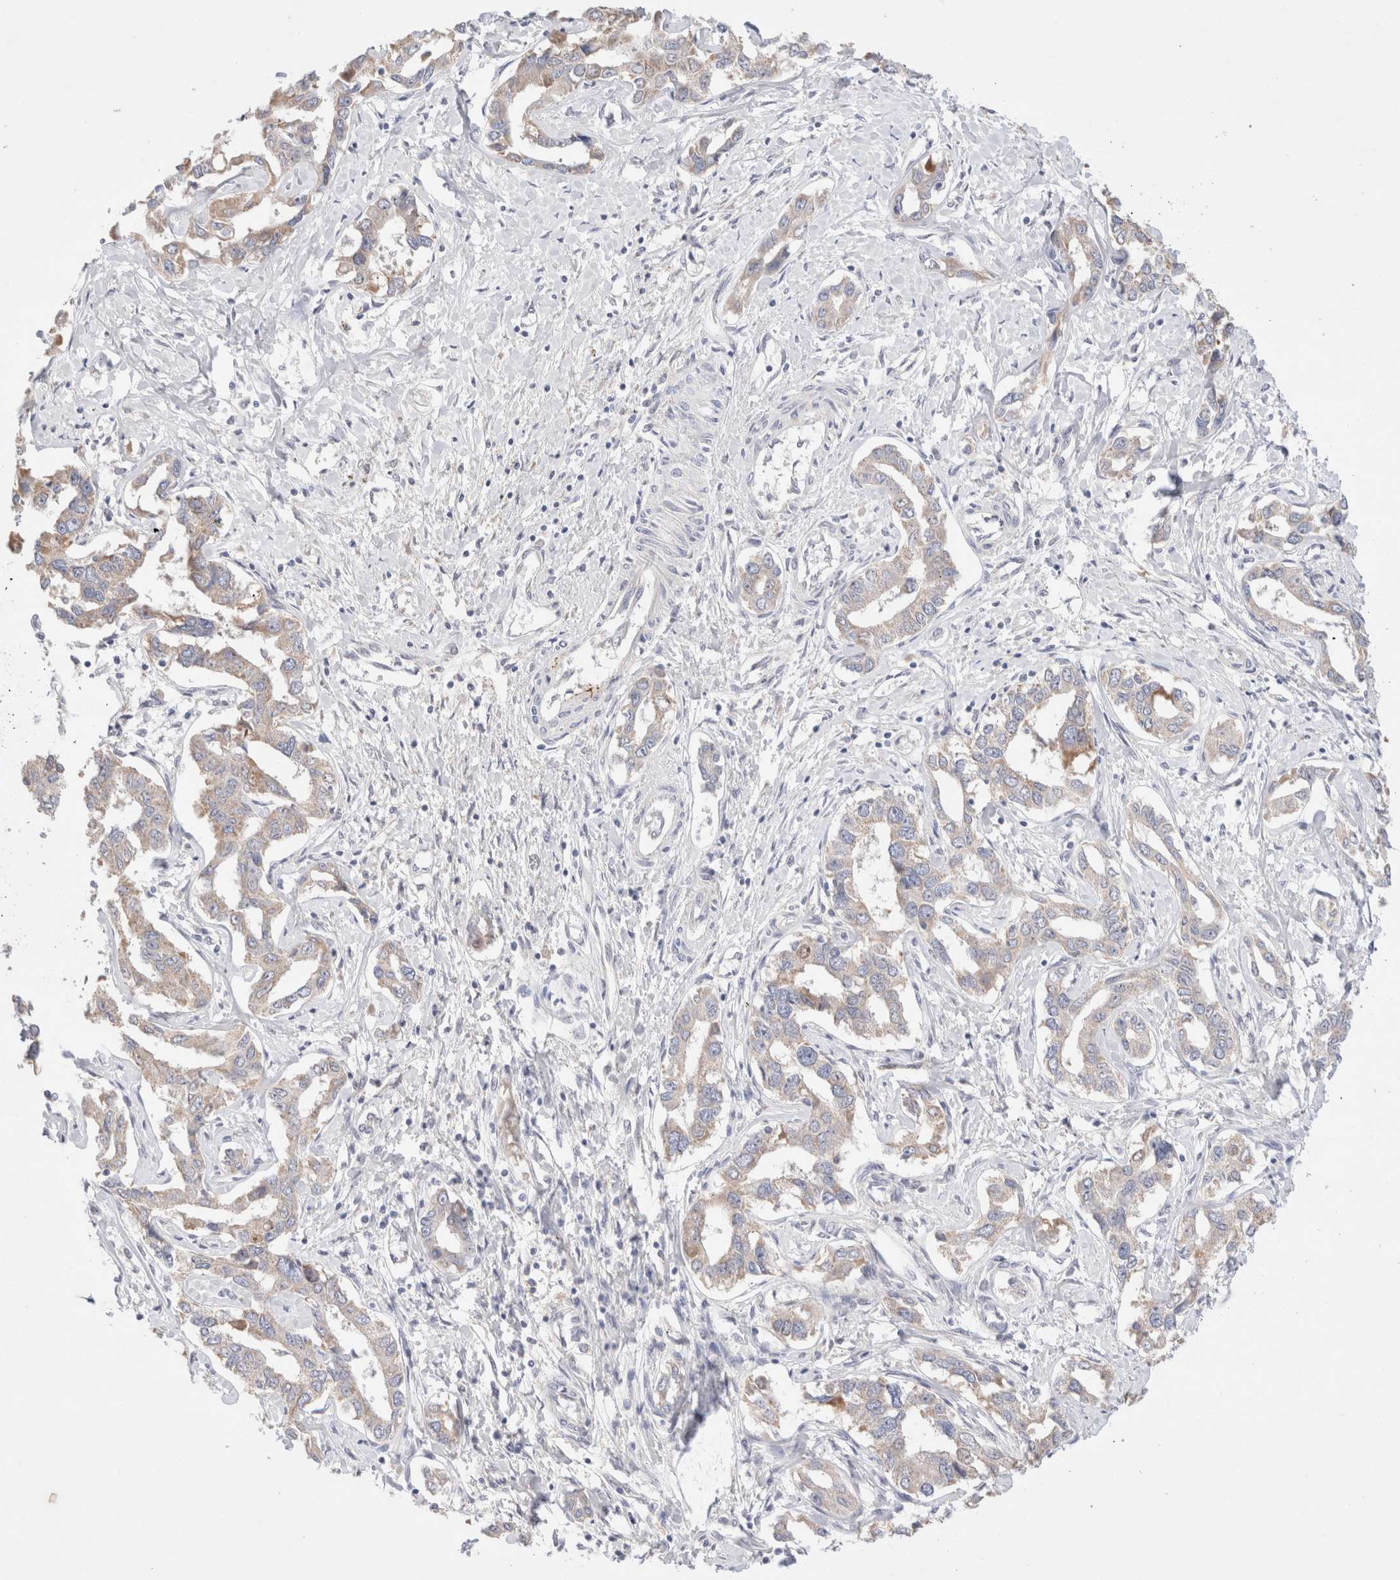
{"staining": {"intensity": "weak", "quantity": "25%-75%", "location": "cytoplasmic/membranous"}, "tissue": "liver cancer", "cell_type": "Tumor cells", "image_type": "cancer", "snomed": [{"axis": "morphology", "description": "Cholangiocarcinoma"}, {"axis": "topography", "description": "Liver"}], "caption": "Approximately 25%-75% of tumor cells in human liver cancer exhibit weak cytoplasmic/membranous protein positivity as visualized by brown immunohistochemical staining.", "gene": "SPATA20", "patient": {"sex": "male", "age": 59}}